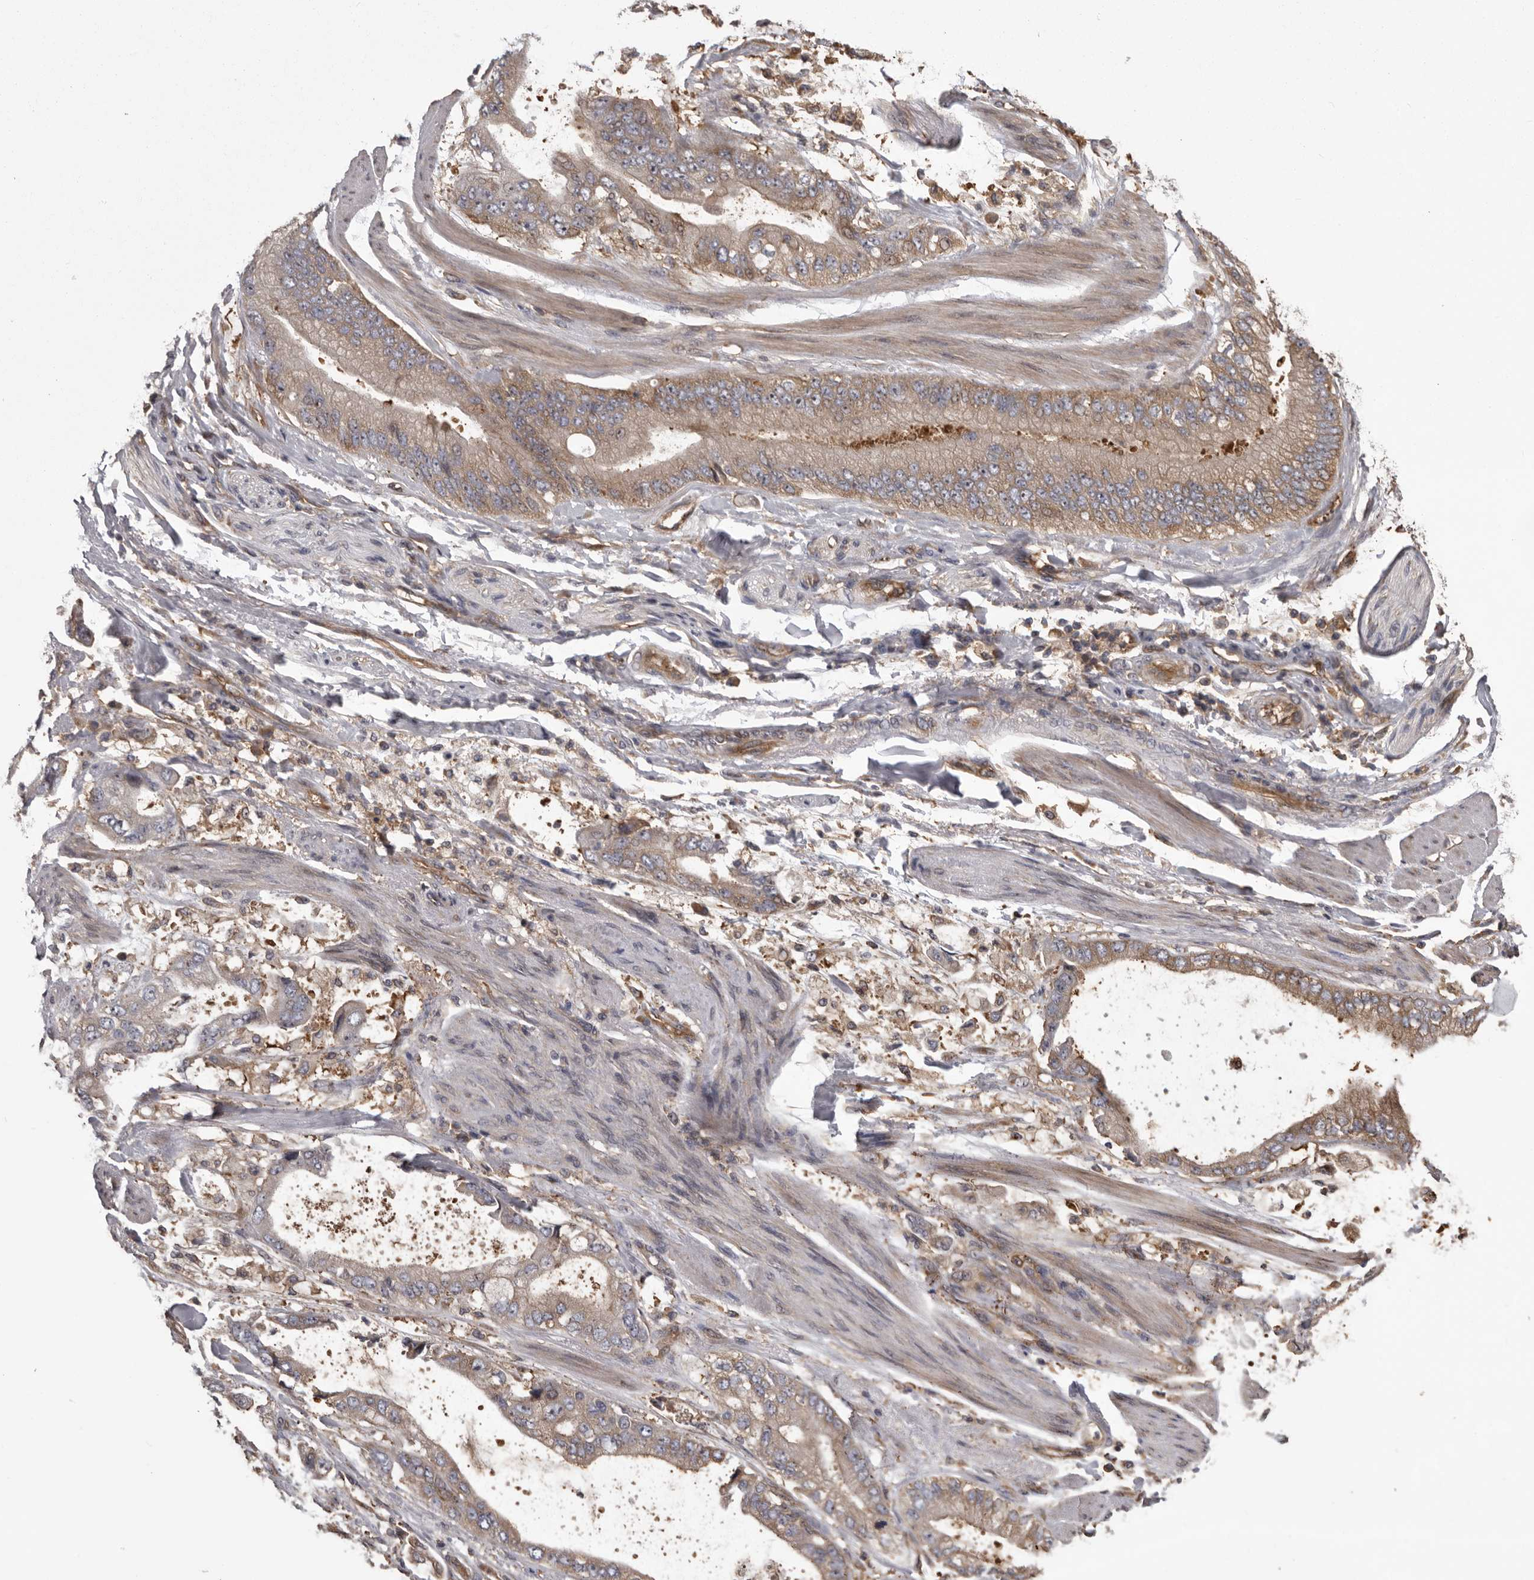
{"staining": {"intensity": "weak", "quantity": "25%-75%", "location": "cytoplasmic/membranous"}, "tissue": "stomach cancer", "cell_type": "Tumor cells", "image_type": "cancer", "snomed": [{"axis": "morphology", "description": "Normal tissue, NOS"}, {"axis": "morphology", "description": "Adenocarcinoma, NOS"}, {"axis": "topography", "description": "Stomach"}], "caption": "Immunohistochemical staining of stomach cancer (adenocarcinoma) shows low levels of weak cytoplasmic/membranous positivity in approximately 25%-75% of tumor cells.", "gene": "DARS1", "patient": {"sex": "male", "age": 62}}